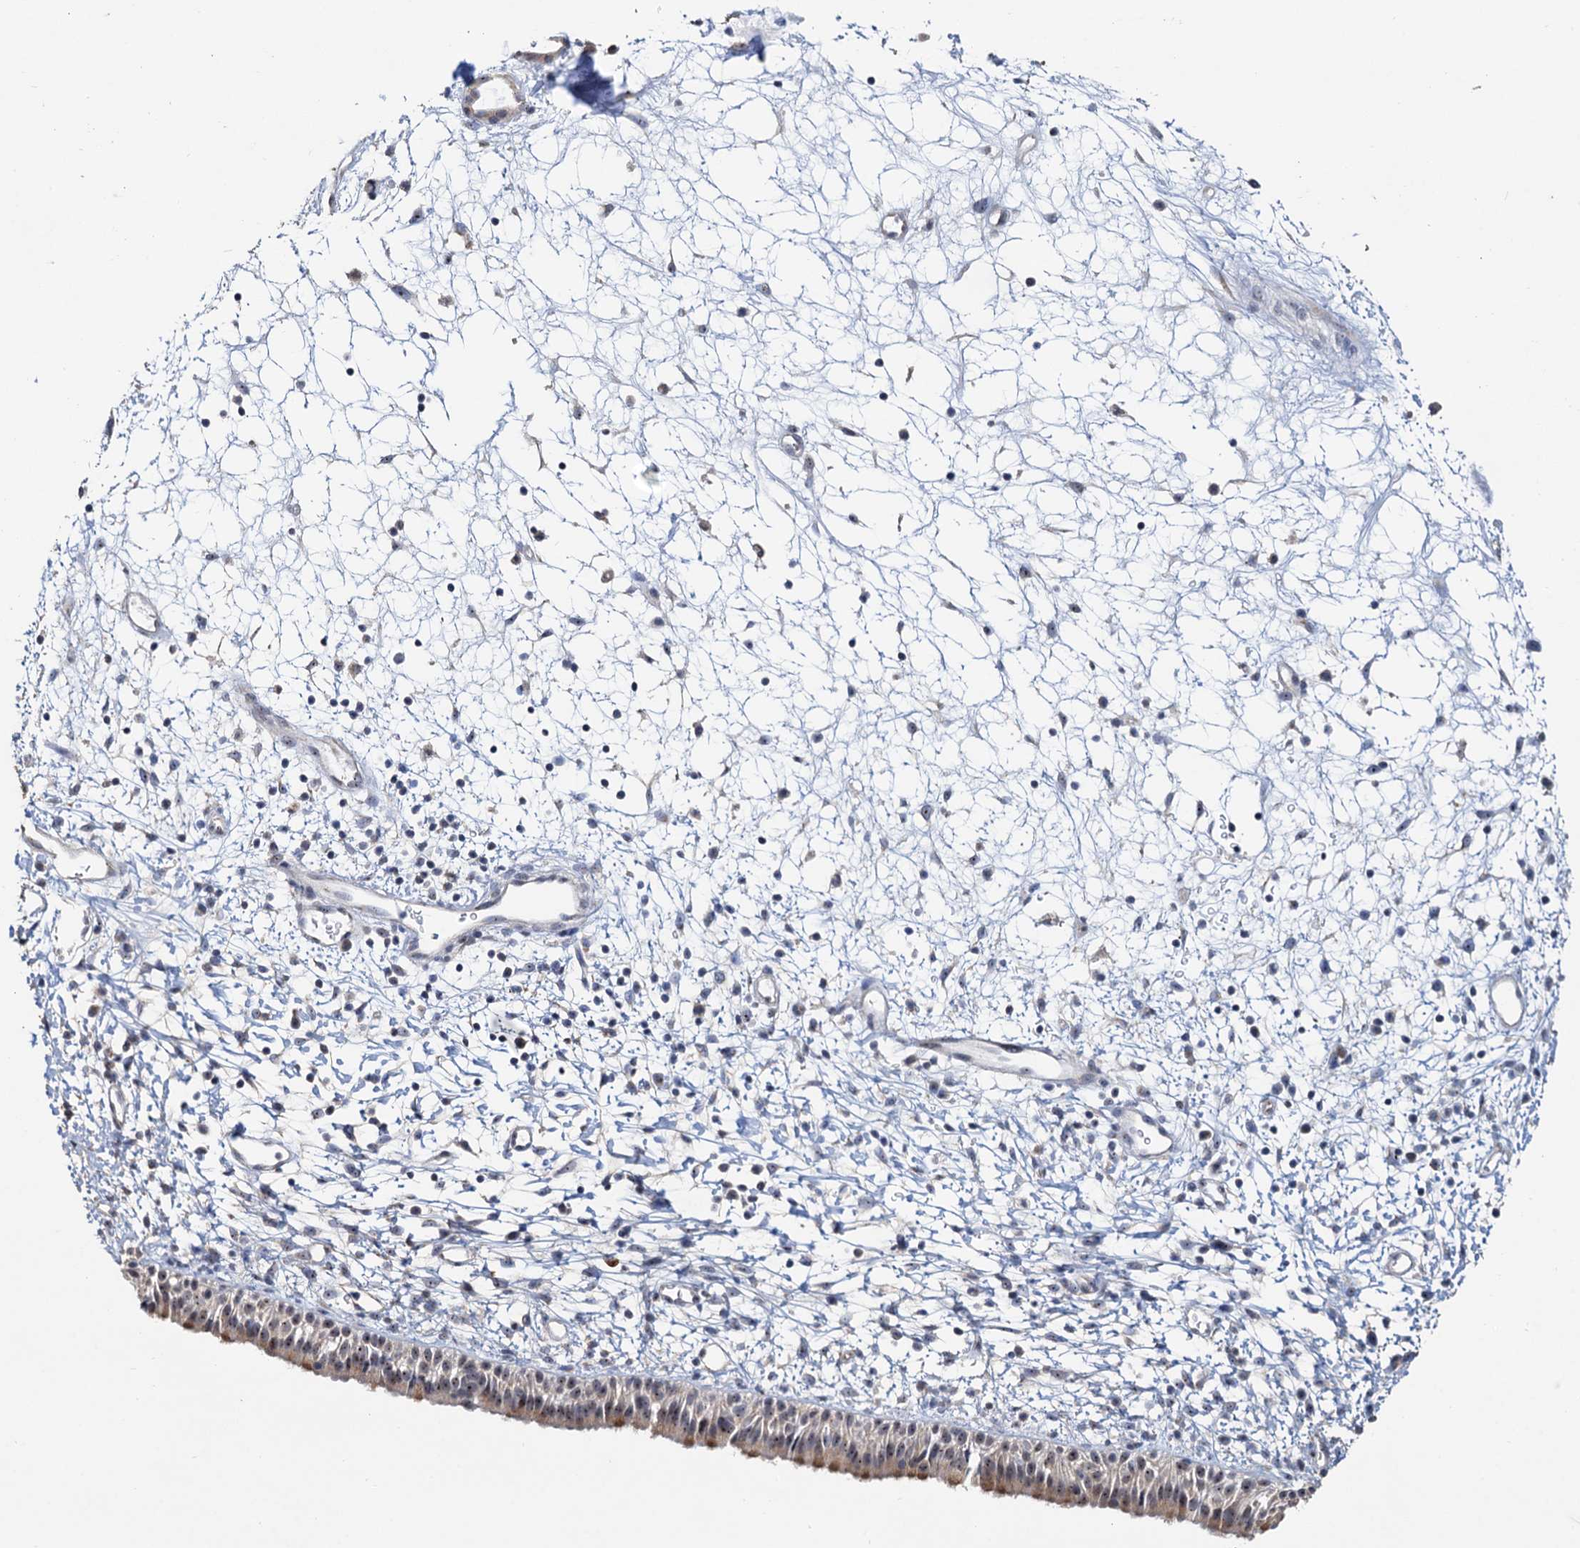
{"staining": {"intensity": "weak", "quantity": ">75%", "location": "cytoplasmic/membranous,nuclear"}, "tissue": "nasopharynx", "cell_type": "Respiratory epithelial cells", "image_type": "normal", "snomed": [{"axis": "morphology", "description": "Normal tissue, NOS"}, {"axis": "topography", "description": "Nasopharynx"}], "caption": "Nasopharynx stained with immunohistochemistry (IHC) demonstrates weak cytoplasmic/membranous,nuclear positivity in about >75% of respiratory epithelial cells.", "gene": "C2CD3", "patient": {"sex": "male", "age": 22}}